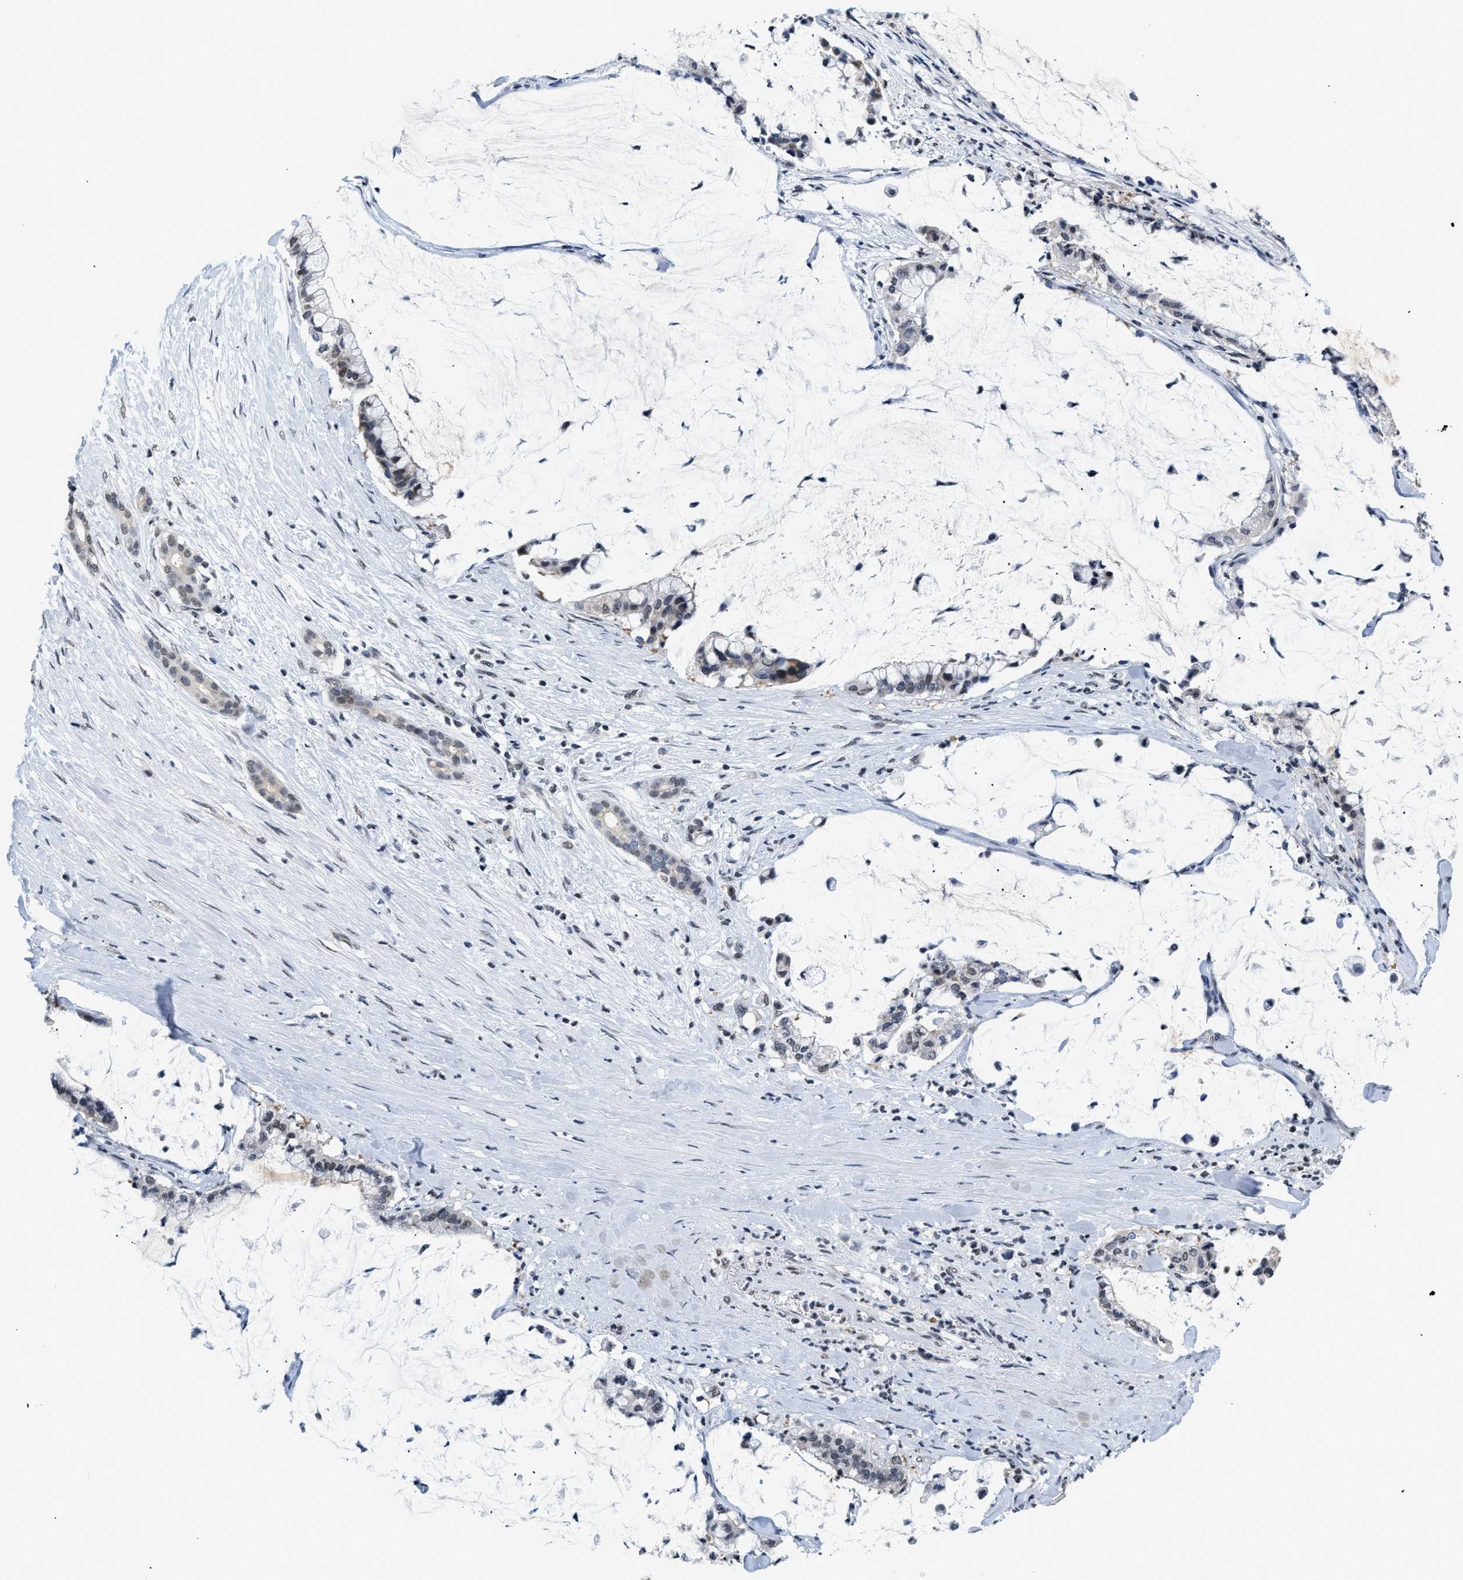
{"staining": {"intensity": "weak", "quantity": "<25%", "location": "nuclear"}, "tissue": "pancreatic cancer", "cell_type": "Tumor cells", "image_type": "cancer", "snomed": [{"axis": "morphology", "description": "Adenocarcinoma, NOS"}, {"axis": "topography", "description": "Pancreas"}], "caption": "There is no significant staining in tumor cells of adenocarcinoma (pancreatic).", "gene": "RAF1", "patient": {"sex": "male", "age": 41}}